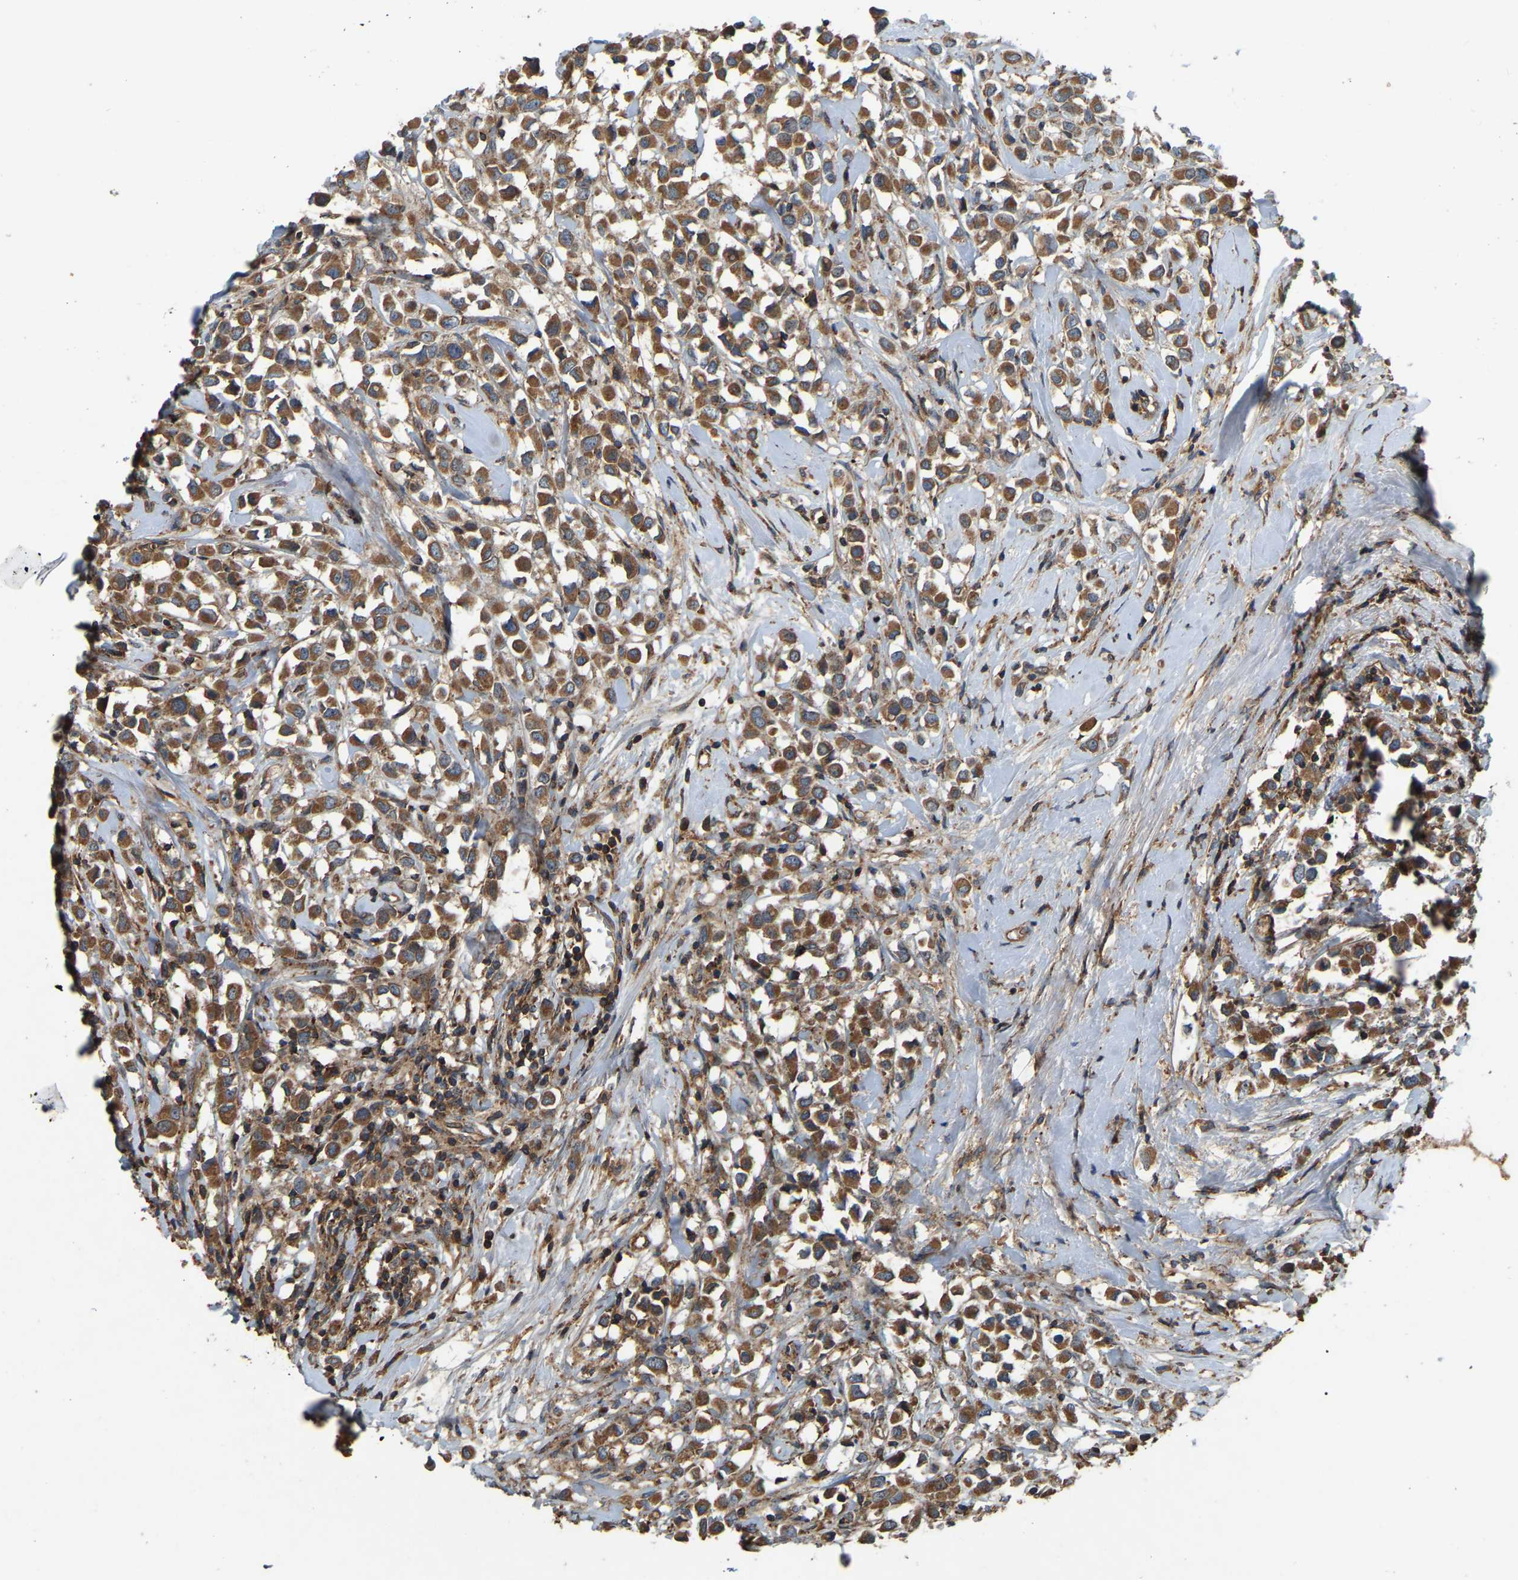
{"staining": {"intensity": "strong", "quantity": ">75%", "location": "cytoplasmic/membranous"}, "tissue": "breast cancer", "cell_type": "Tumor cells", "image_type": "cancer", "snomed": [{"axis": "morphology", "description": "Duct carcinoma"}, {"axis": "topography", "description": "Breast"}], "caption": "Breast invasive ductal carcinoma stained with a protein marker demonstrates strong staining in tumor cells.", "gene": "SAMD9L", "patient": {"sex": "female", "age": 61}}